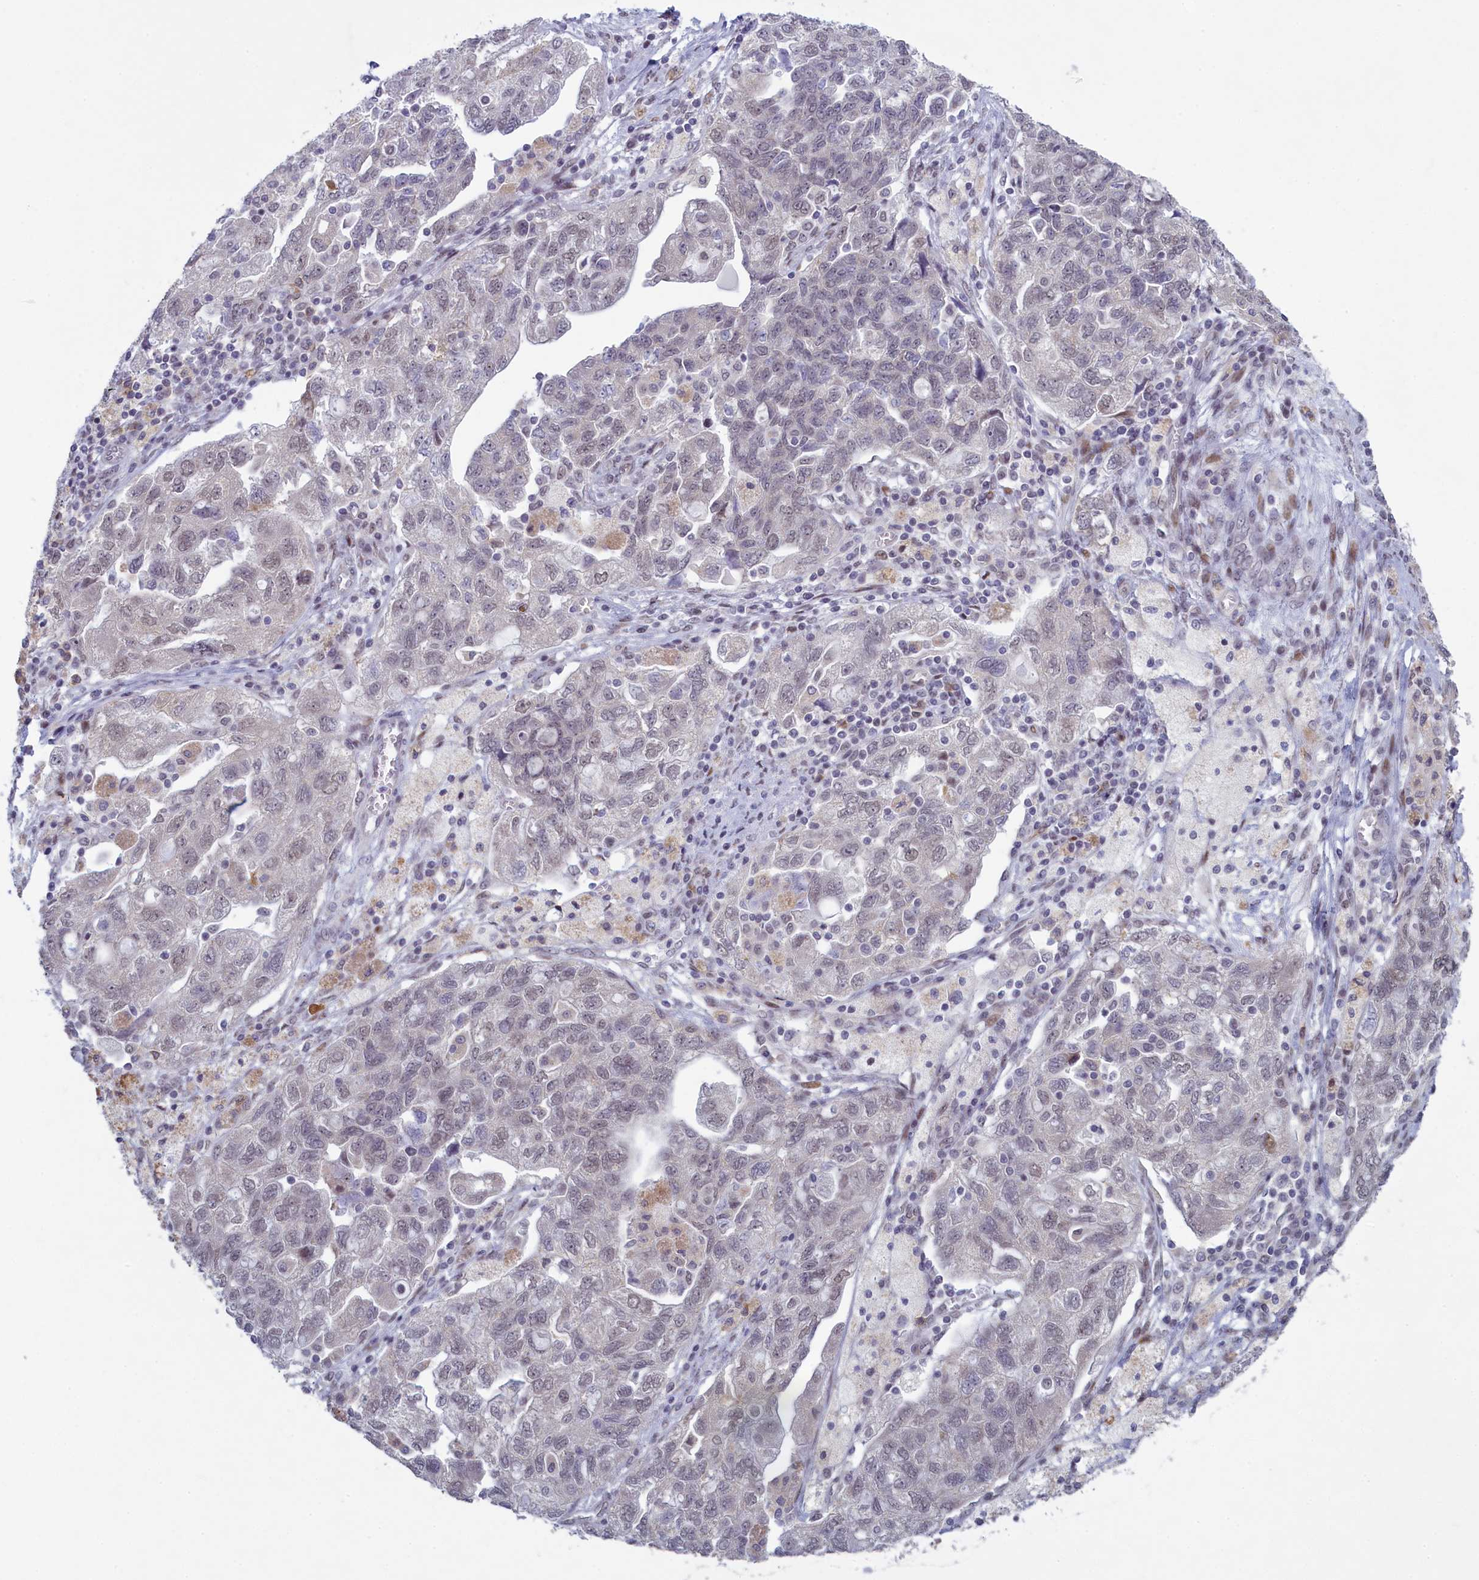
{"staining": {"intensity": "weak", "quantity": "<25%", "location": "nuclear"}, "tissue": "ovarian cancer", "cell_type": "Tumor cells", "image_type": "cancer", "snomed": [{"axis": "morphology", "description": "Carcinoma, NOS"}, {"axis": "morphology", "description": "Cystadenocarcinoma, serous, NOS"}, {"axis": "topography", "description": "Ovary"}], "caption": "Tumor cells show no significant positivity in ovarian serous cystadenocarcinoma. (DAB (3,3'-diaminobenzidine) IHC visualized using brightfield microscopy, high magnification).", "gene": "ATF7IP2", "patient": {"sex": "female", "age": 69}}